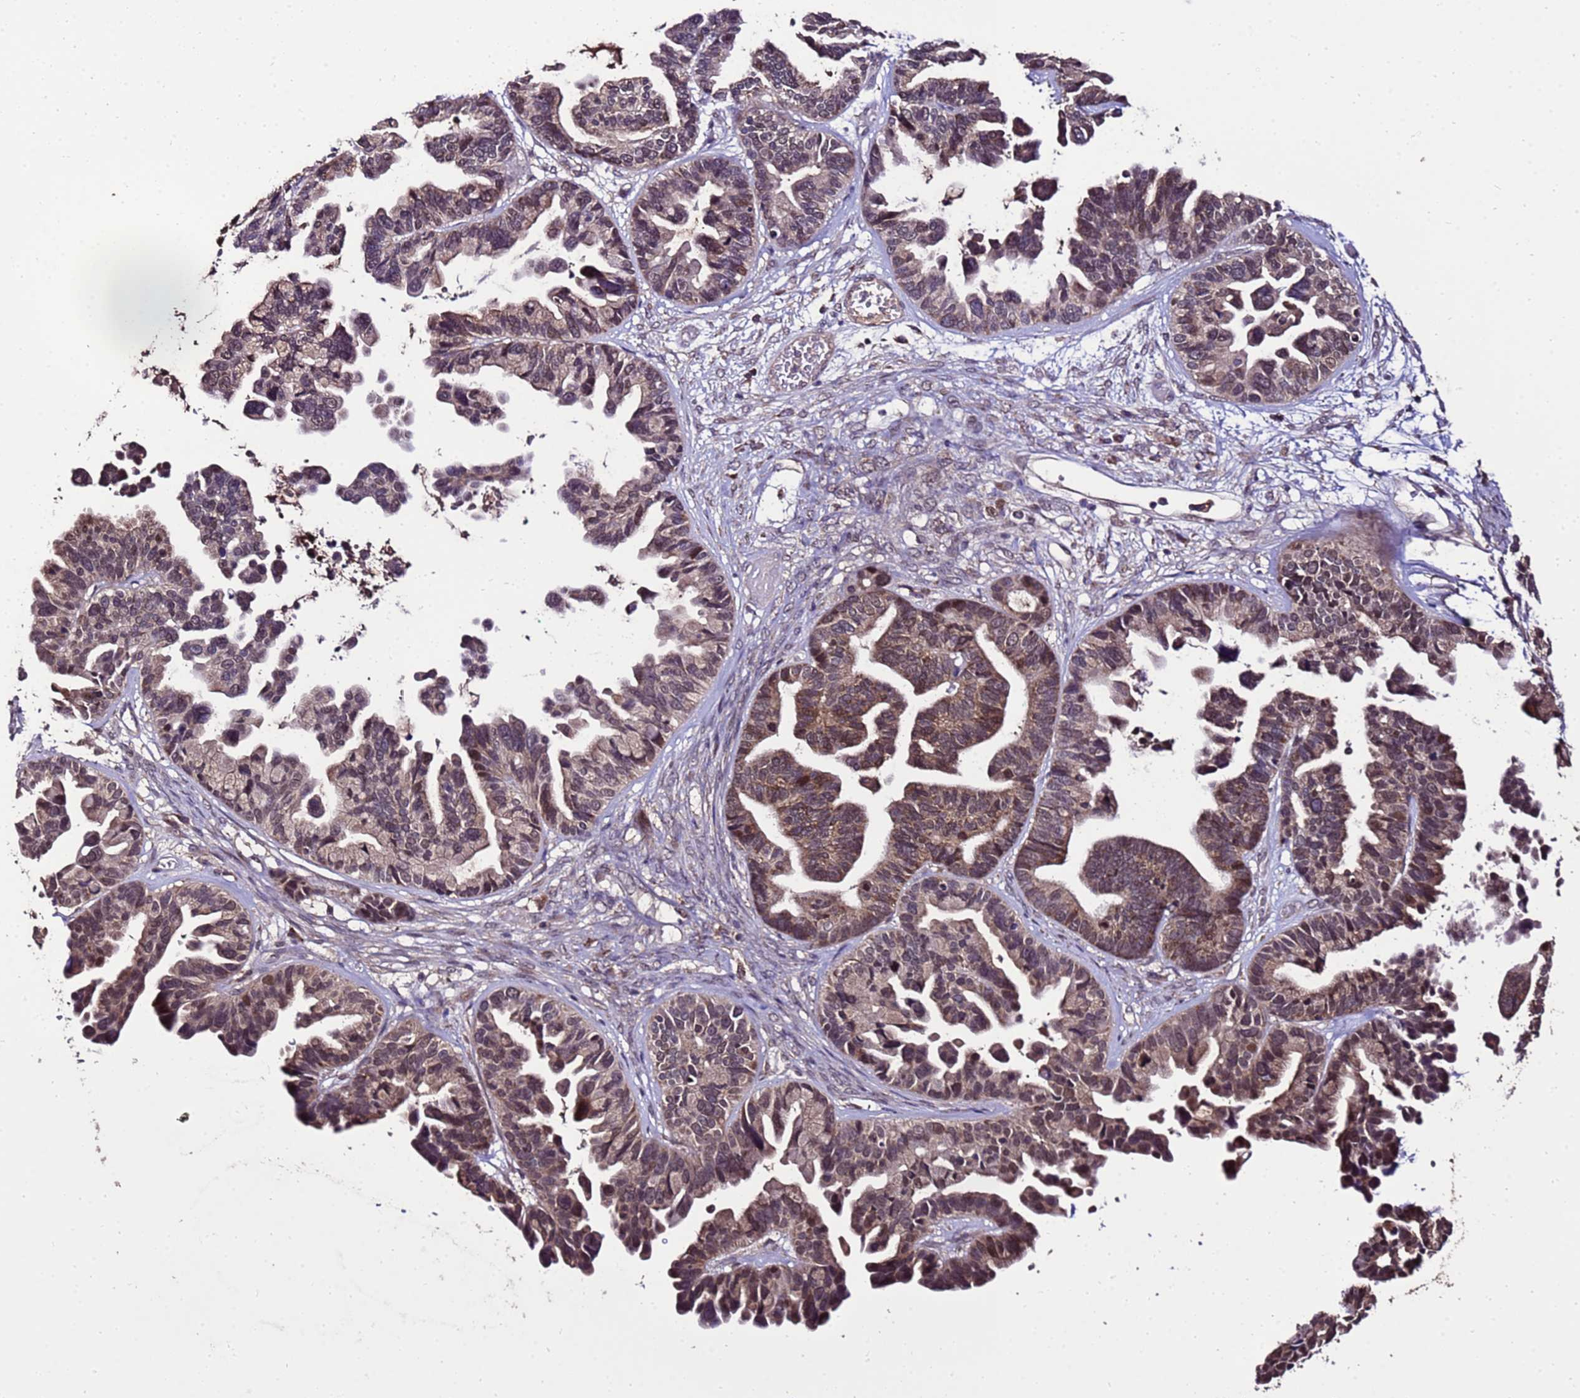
{"staining": {"intensity": "moderate", "quantity": "25%-75%", "location": "cytoplasmic/membranous,nuclear"}, "tissue": "ovarian cancer", "cell_type": "Tumor cells", "image_type": "cancer", "snomed": [{"axis": "morphology", "description": "Cystadenocarcinoma, serous, NOS"}, {"axis": "topography", "description": "Ovary"}], "caption": "Protein staining of serous cystadenocarcinoma (ovarian) tissue shows moderate cytoplasmic/membranous and nuclear staining in about 25%-75% of tumor cells. (DAB IHC, brown staining for protein, blue staining for nuclei).", "gene": "ZNF329", "patient": {"sex": "female", "age": 56}}